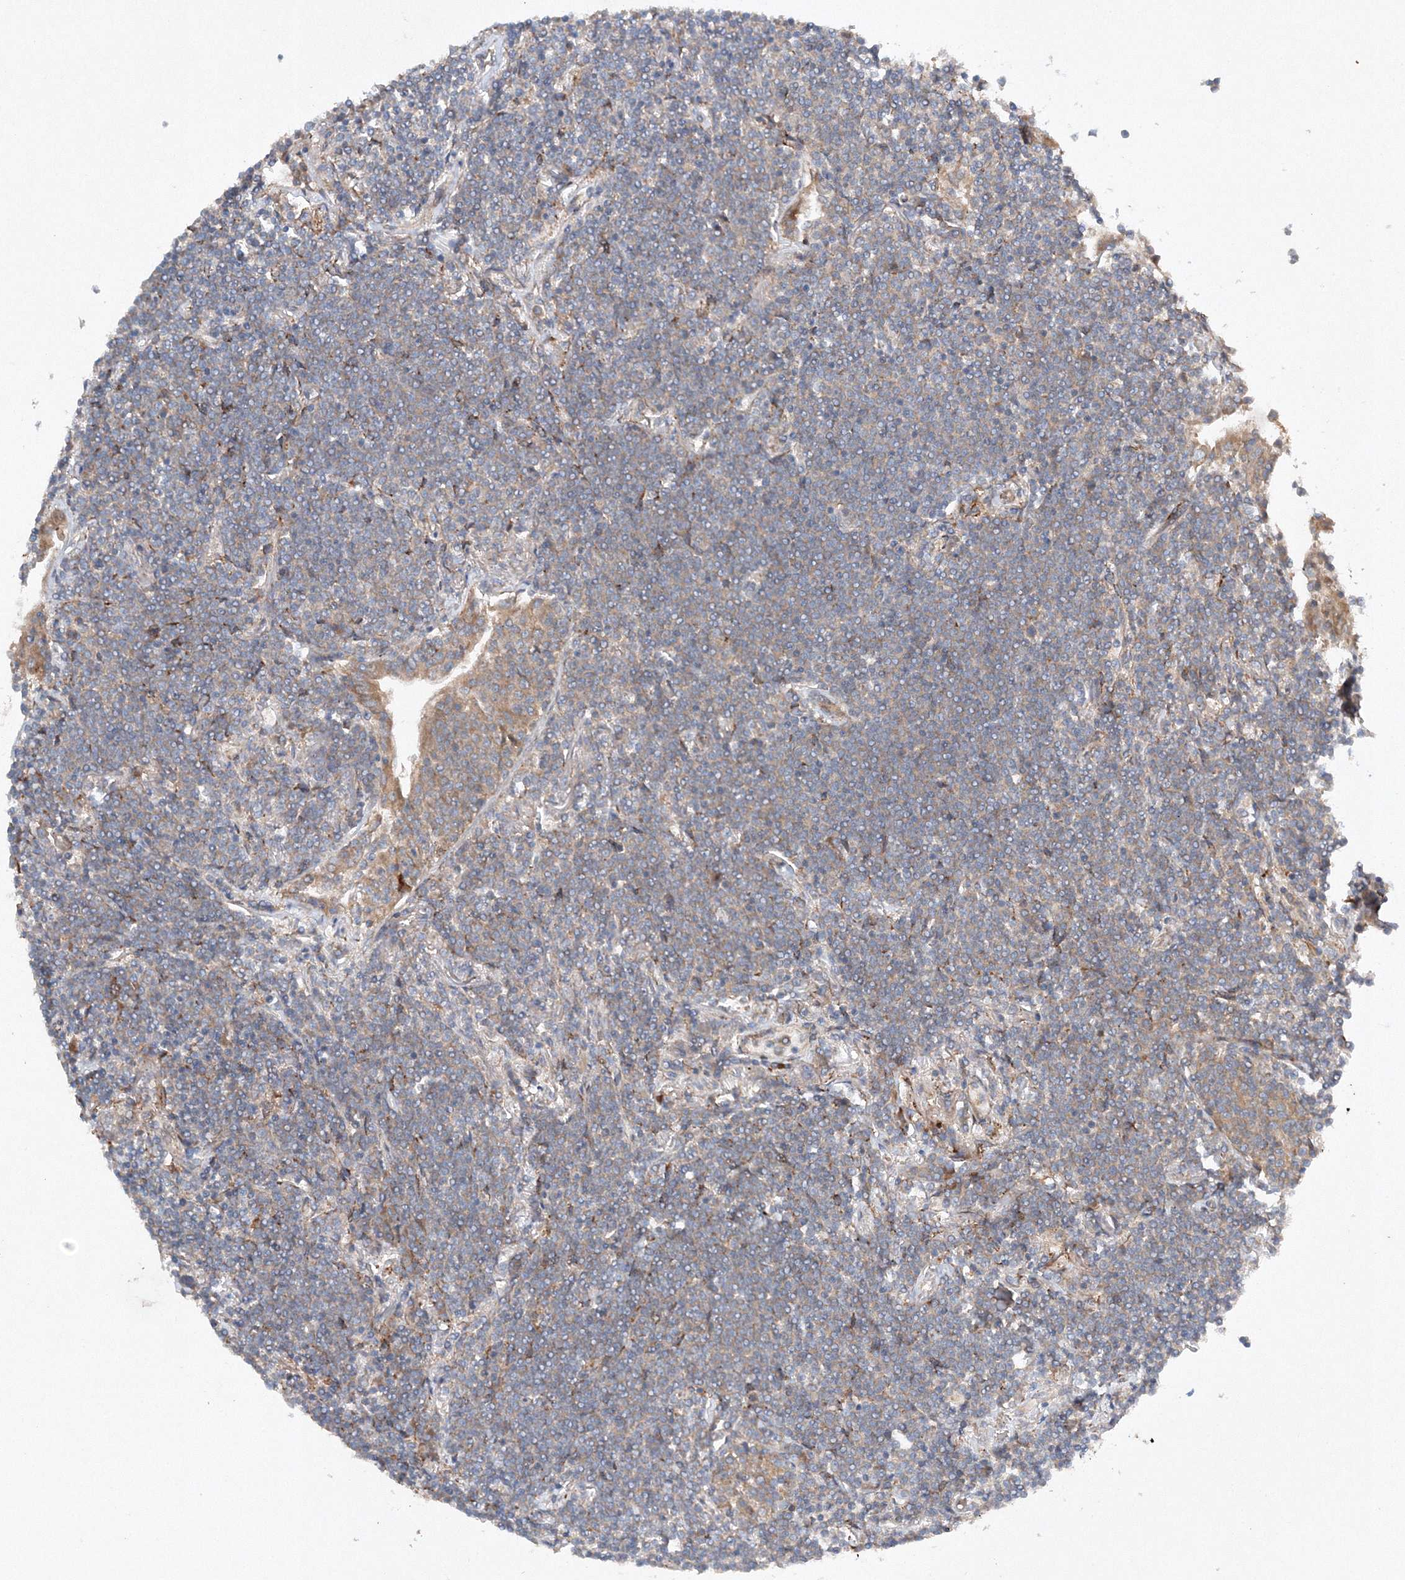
{"staining": {"intensity": "weak", "quantity": "<25%", "location": "cytoplasmic/membranous"}, "tissue": "lymphoma", "cell_type": "Tumor cells", "image_type": "cancer", "snomed": [{"axis": "morphology", "description": "Malignant lymphoma, non-Hodgkin's type, Low grade"}, {"axis": "topography", "description": "Lung"}], "caption": "Tumor cells show no significant protein expression in malignant lymphoma, non-Hodgkin's type (low-grade).", "gene": "SLC36A1", "patient": {"sex": "female", "age": 71}}